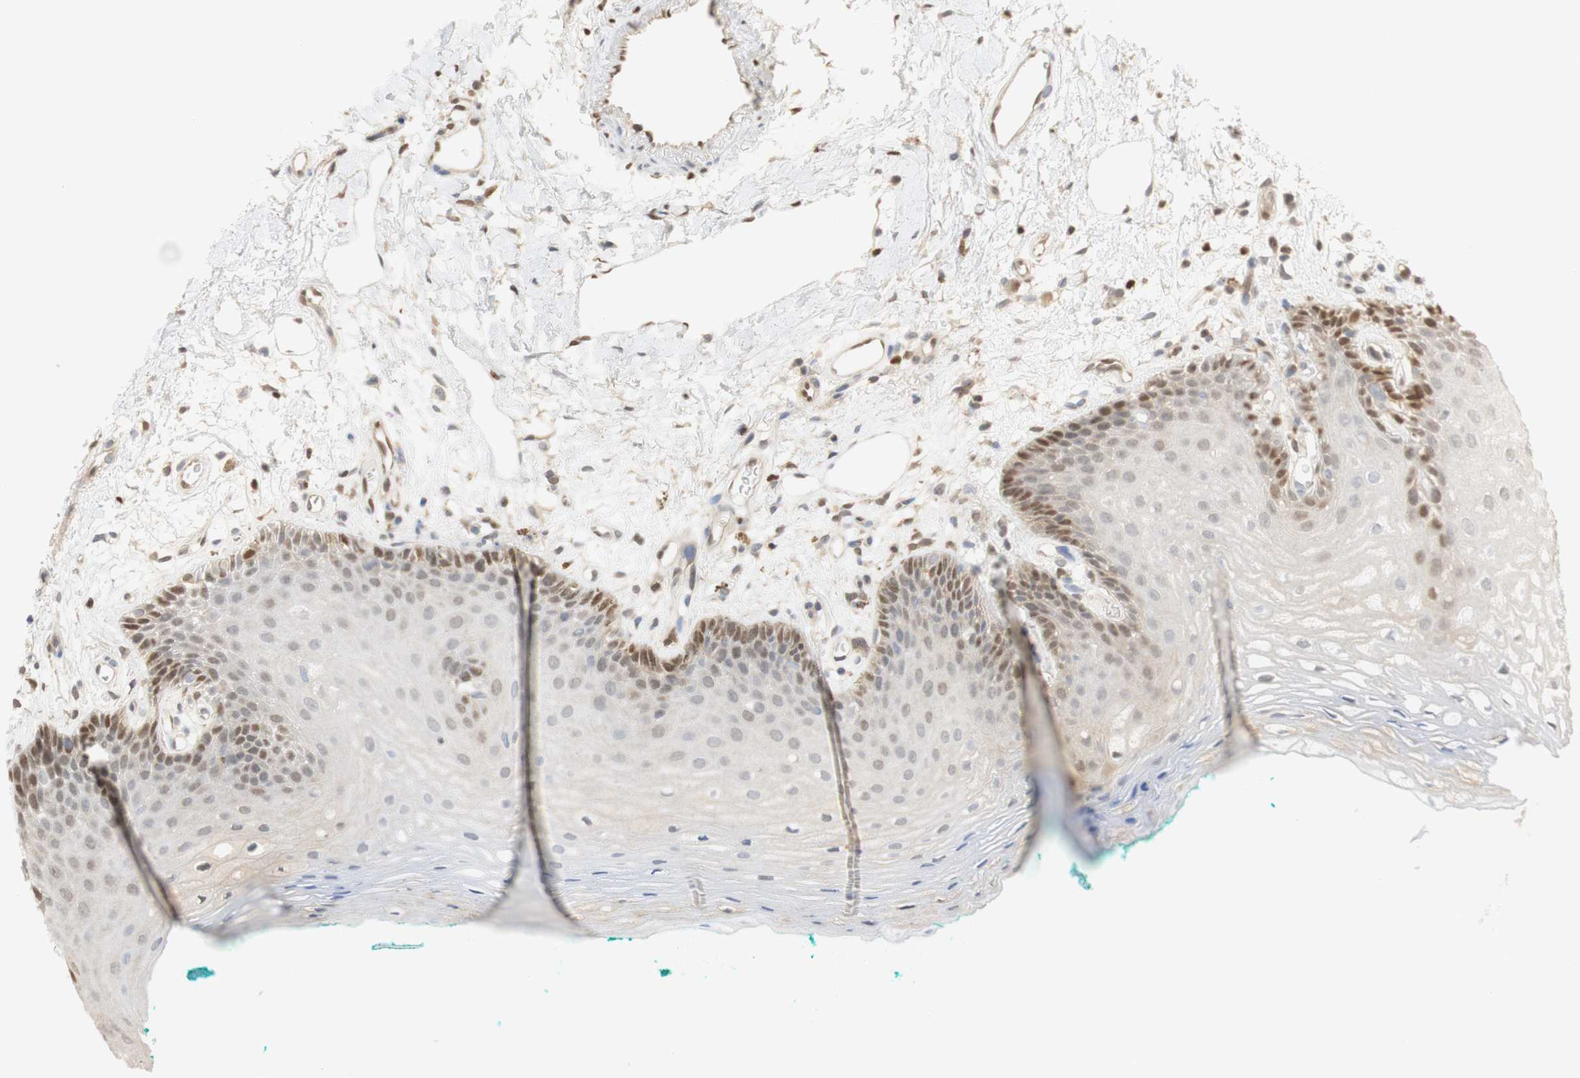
{"staining": {"intensity": "moderate", "quantity": "<25%", "location": "nuclear"}, "tissue": "oral mucosa", "cell_type": "Squamous epithelial cells", "image_type": "normal", "snomed": [{"axis": "morphology", "description": "Normal tissue, NOS"}, {"axis": "topography", "description": "Skeletal muscle"}, {"axis": "topography", "description": "Oral tissue"}, {"axis": "topography", "description": "Peripheral nerve tissue"}], "caption": "DAB (3,3'-diaminobenzidine) immunohistochemical staining of unremarkable human oral mucosa reveals moderate nuclear protein positivity in about <25% of squamous epithelial cells.", "gene": "NAP1L4", "patient": {"sex": "female", "age": 84}}